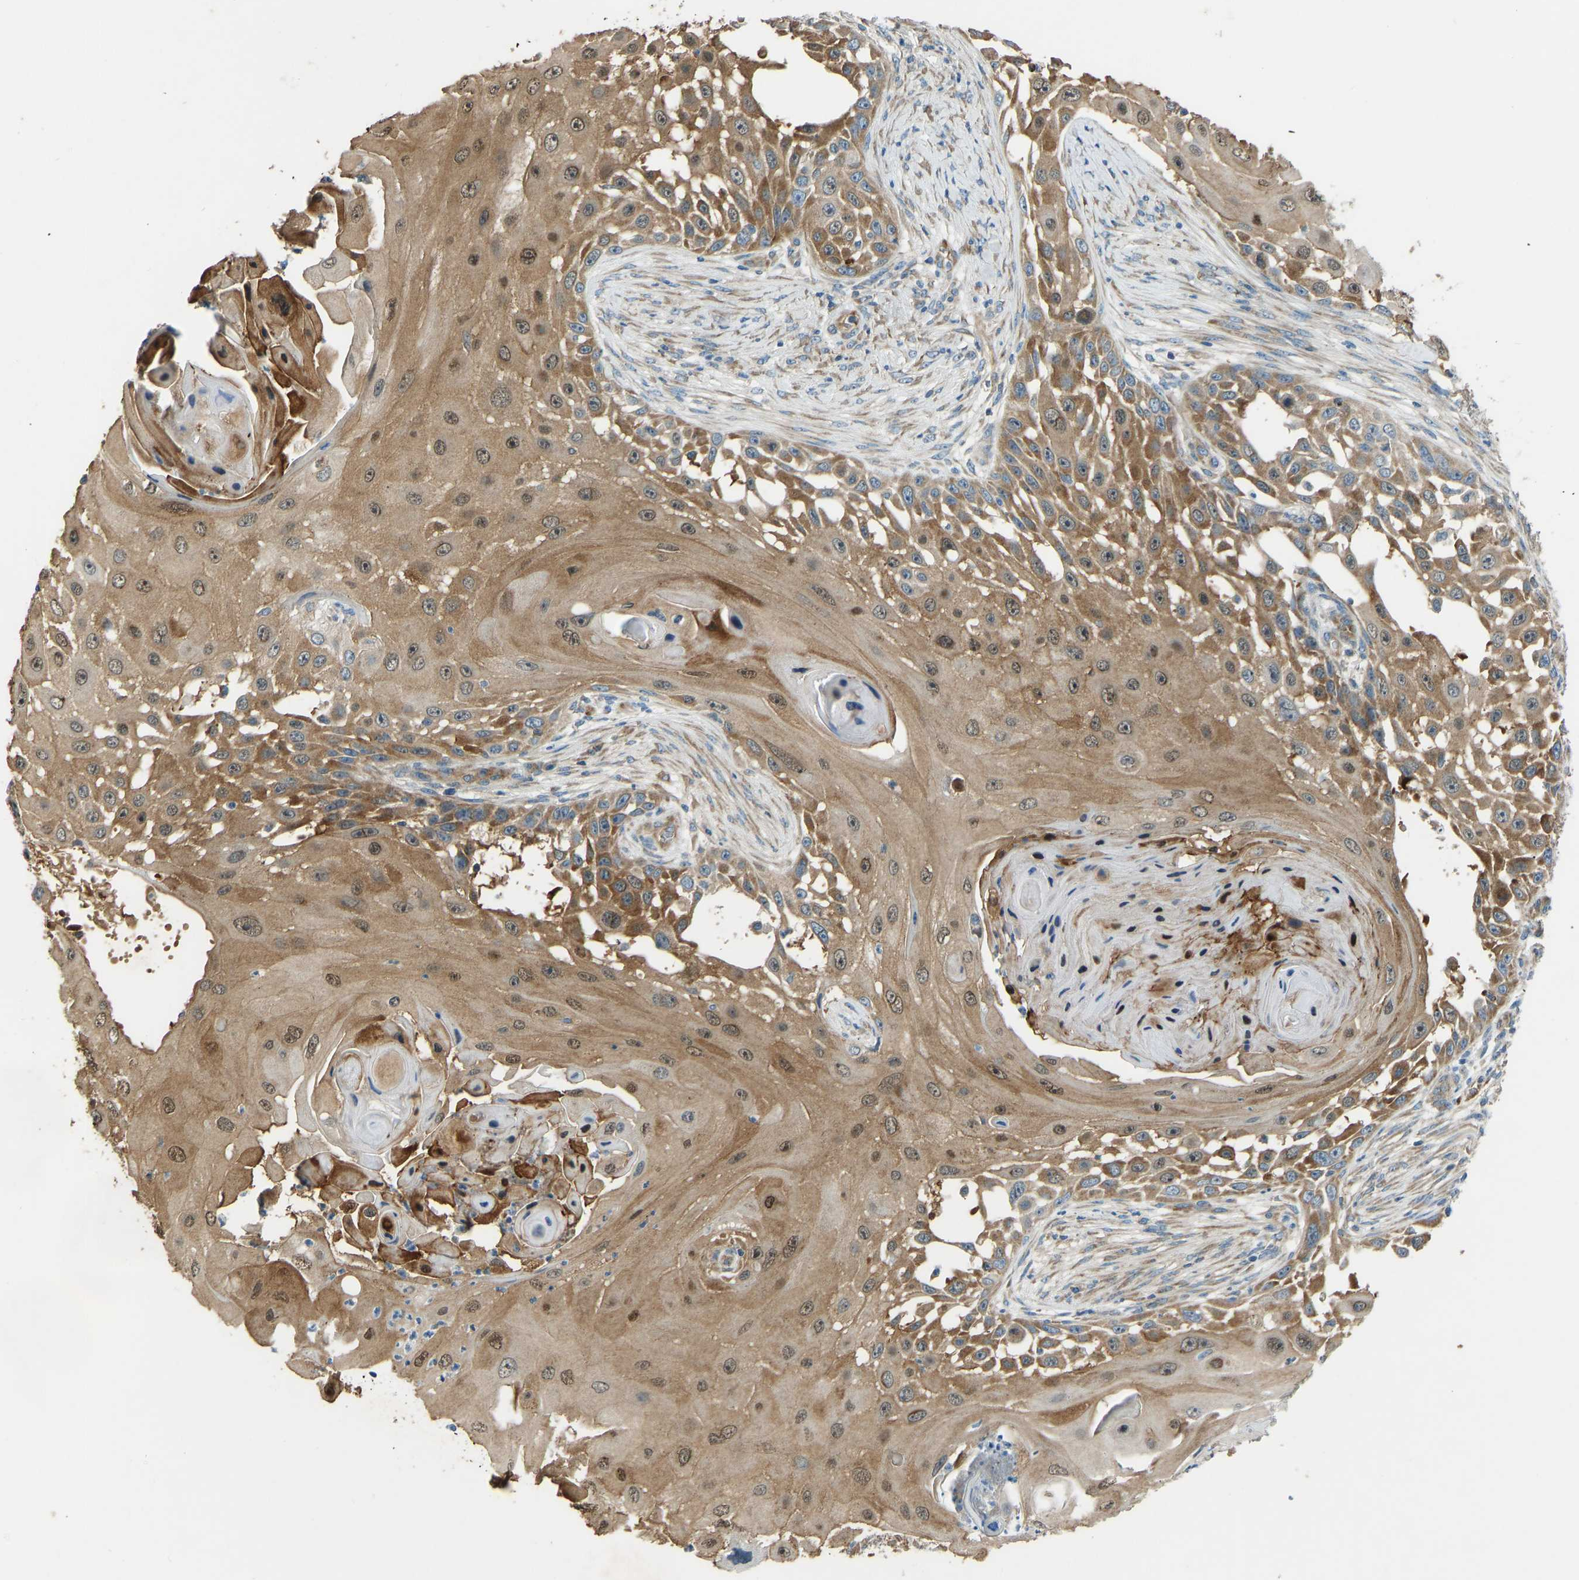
{"staining": {"intensity": "moderate", "quantity": ">75%", "location": "cytoplasmic/membranous,nuclear"}, "tissue": "skin cancer", "cell_type": "Tumor cells", "image_type": "cancer", "snomed": [{"axis": "morphology", "description": "Squamous cell carcinoma, NOS"}, {"axis": "topography", "description": "Skin"}], "caption": "Protein staining of skin cancer (squamous cell carcinoma) tissue demonstrates moderate cytoplasmic/membranous and nuclear positivity in approximately >75% of tumor cells.", "gene": "STAU2", "patient": {"sex": "female", "age": 44}}